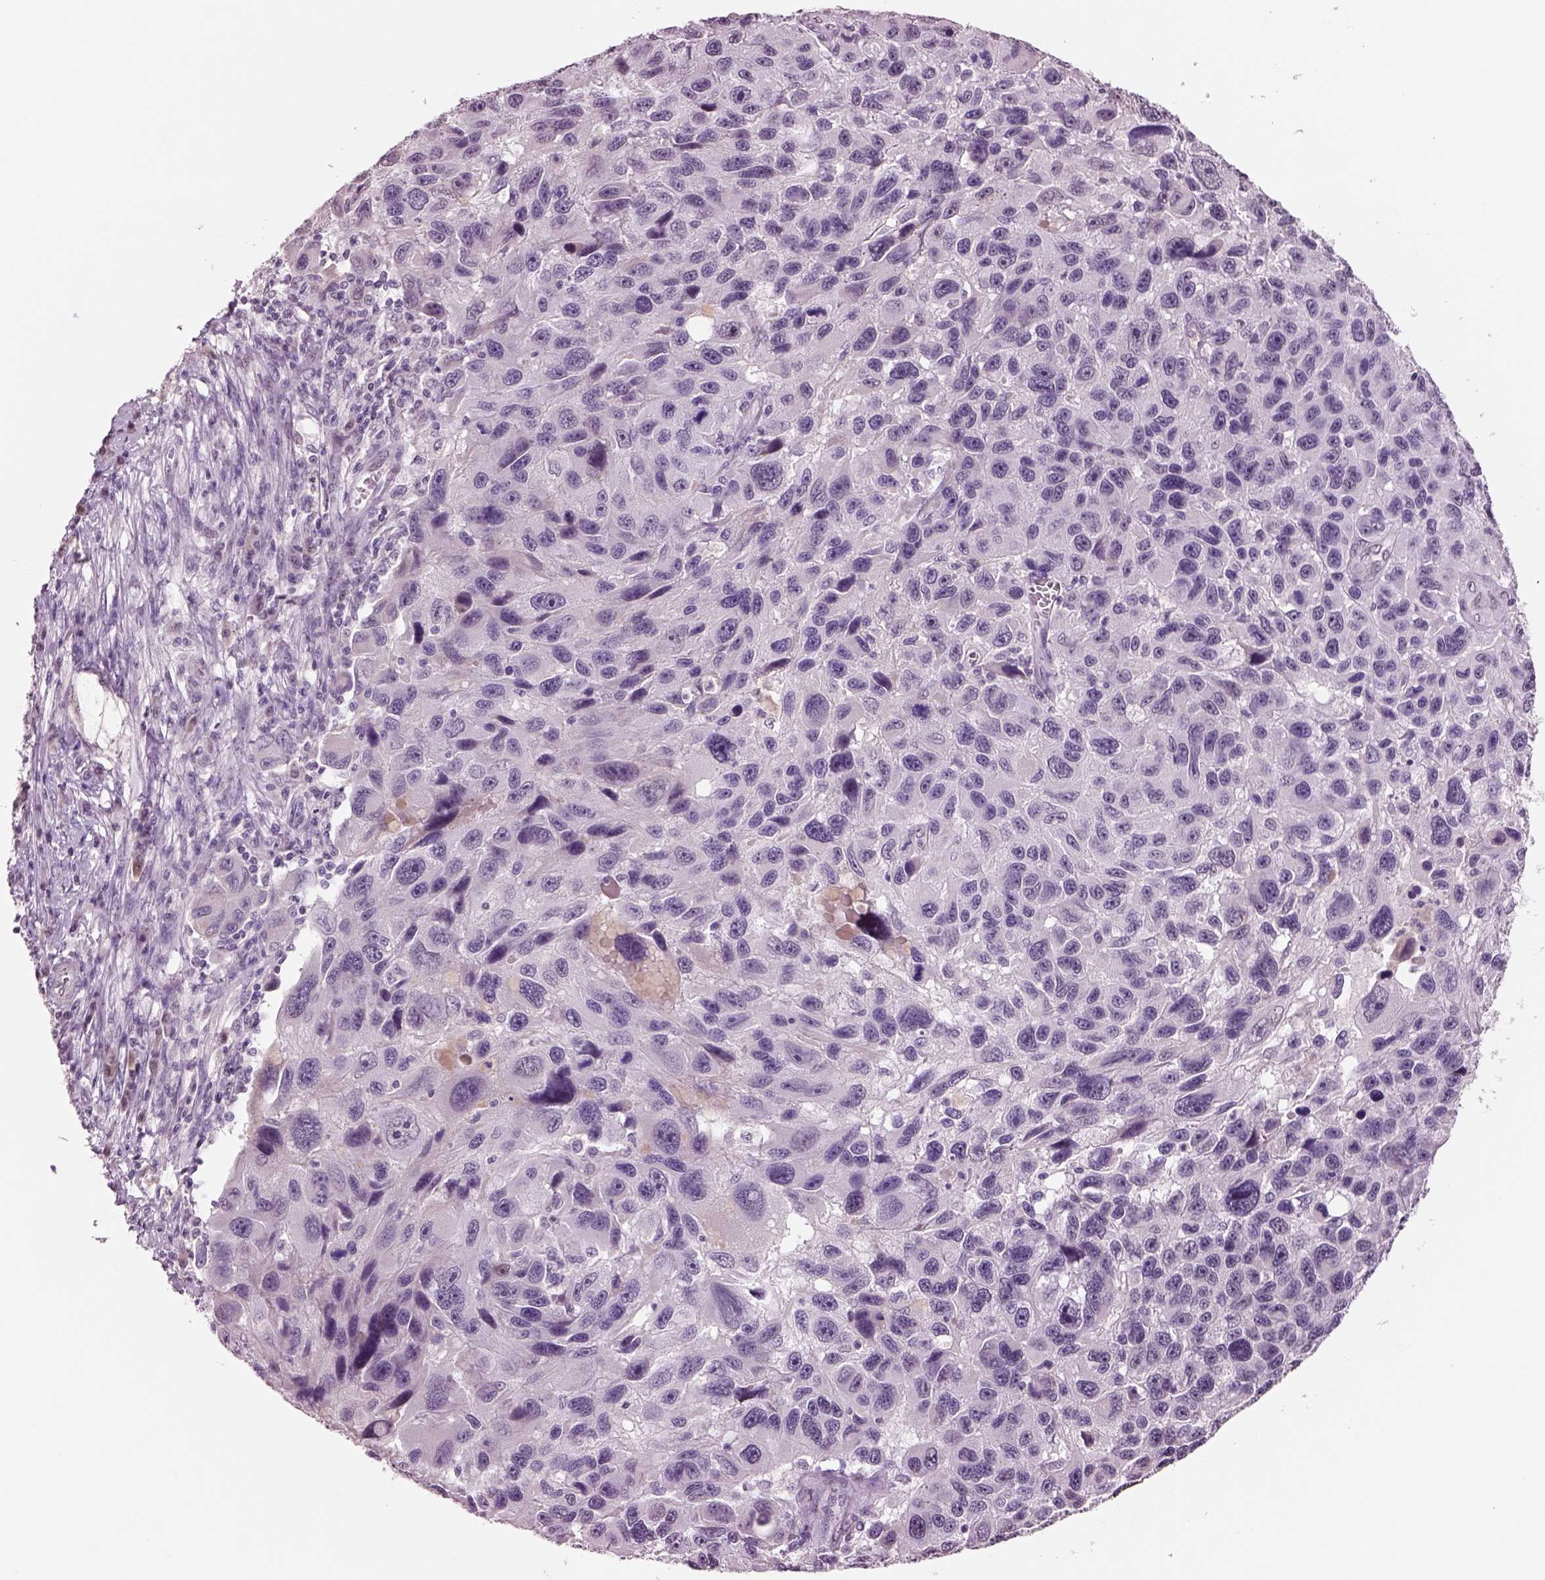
{"staining": {"intensity": "weak", "quantity": "<25%", "location": "nuclear"}, "tissue": "melanoma", "cell_type": "Tumor cells", "image_type": "cancer", "snomed": [{"axis": "morphology", "description": "Malignant melanoma, NOS"}, {"axis": "topography", "description": "Skin"}], "caption": "Histopathology image shows no protein positivity in tumor cells of malignant melanoma tissue.", "gene": "SEPHS1", "patient": {"sex": "male", "age": 53}}